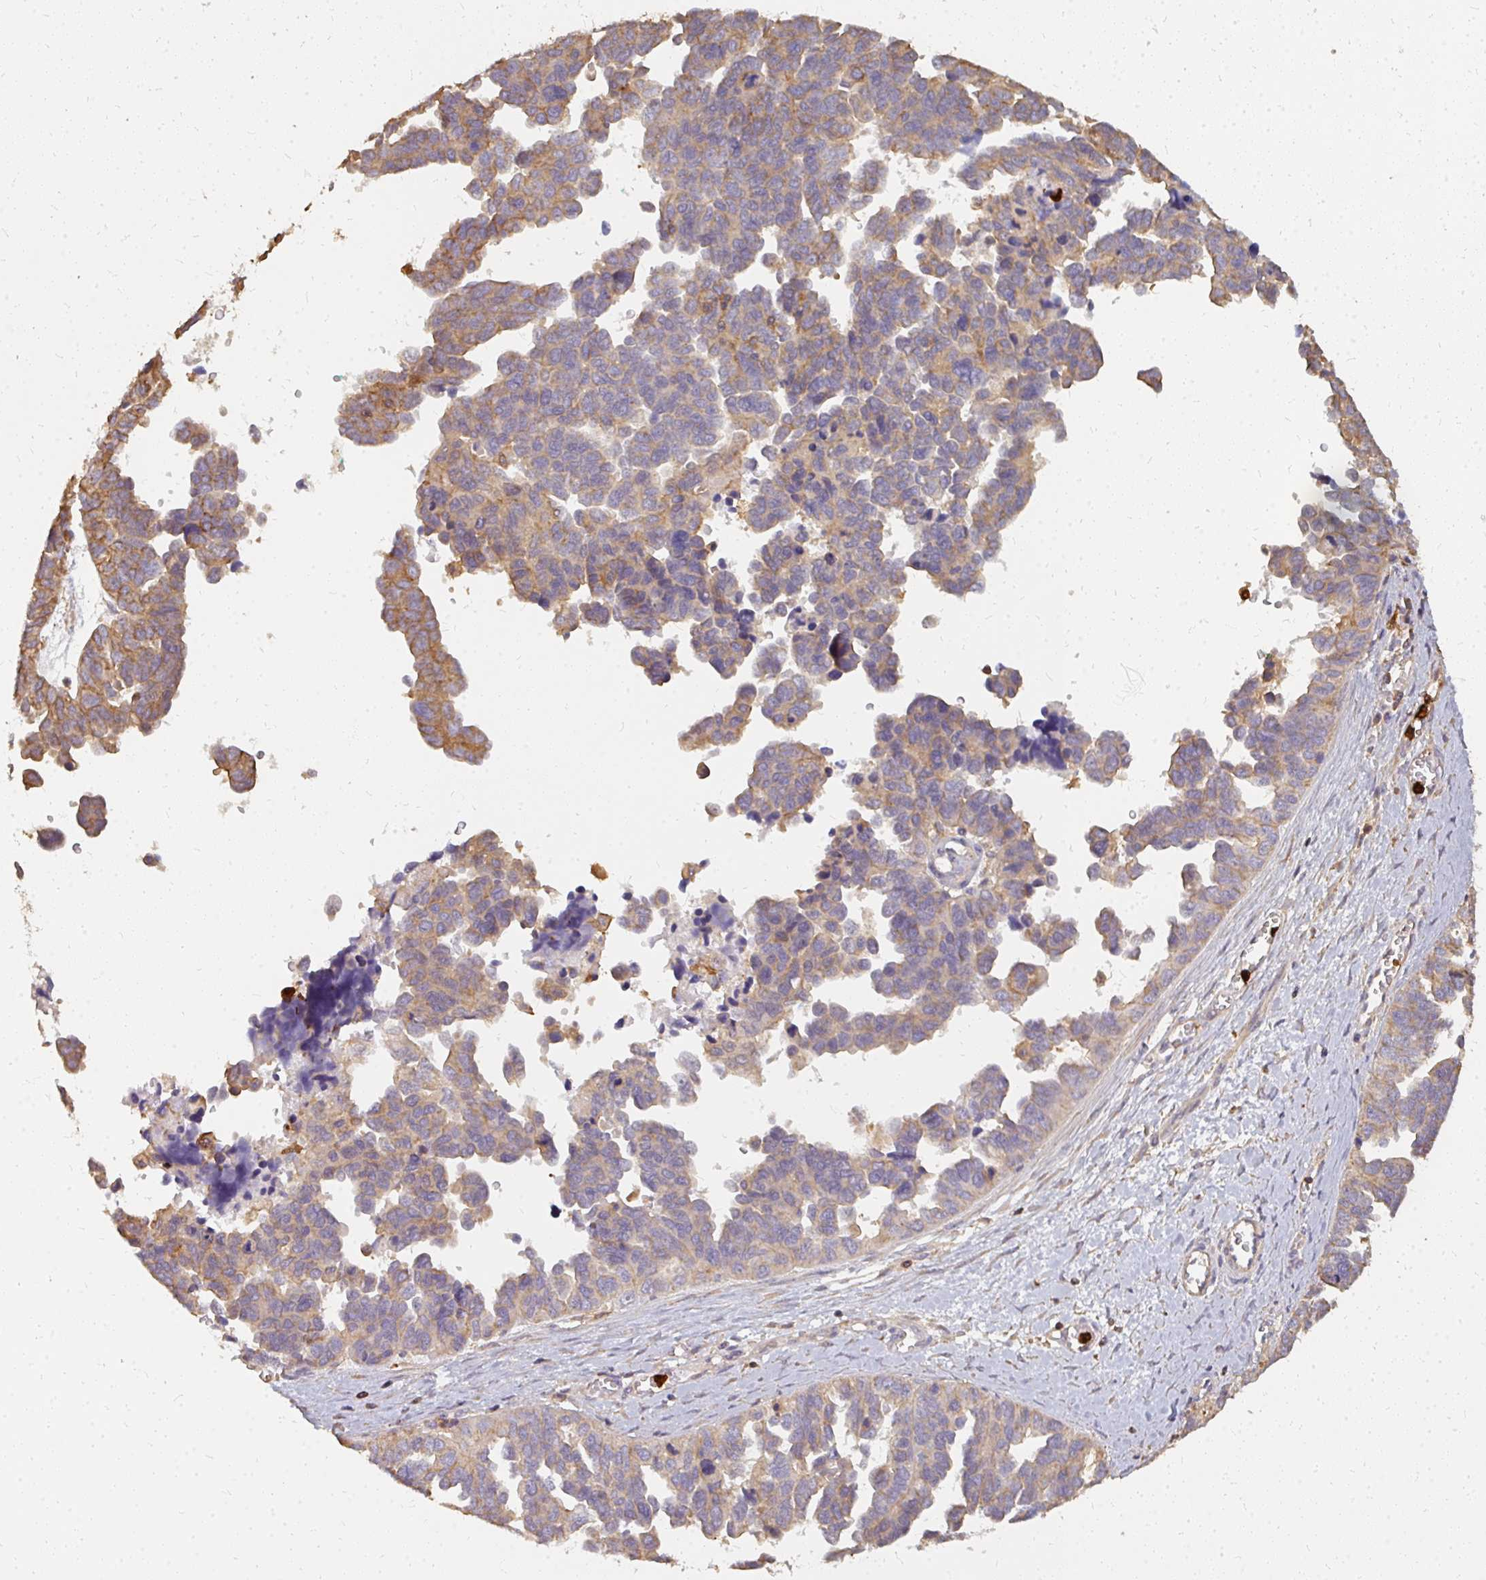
{"staining": {"intensity": "moderate", "quantity": ">75%", "location": "cytoplasmic/membranous"}, "tissue": "ovarian cancer", "cell_type": "Tumor cells", "image_type": "cancer", "snomed": [{"axis": "morphology", "description": "Cystadenocarcinoma, serous, NOS"}, {"axis": "topography", "description": "Ovary"}], "caption": "Protein staining by immunohistochemistry reveals moderate cytoplasmic/membranous staining in about >75% of tumor cells in serous cystadenocarcinoma (ovarian).", "gene": "CNTRL", "patient": {"sex": "female", "age": 64}}